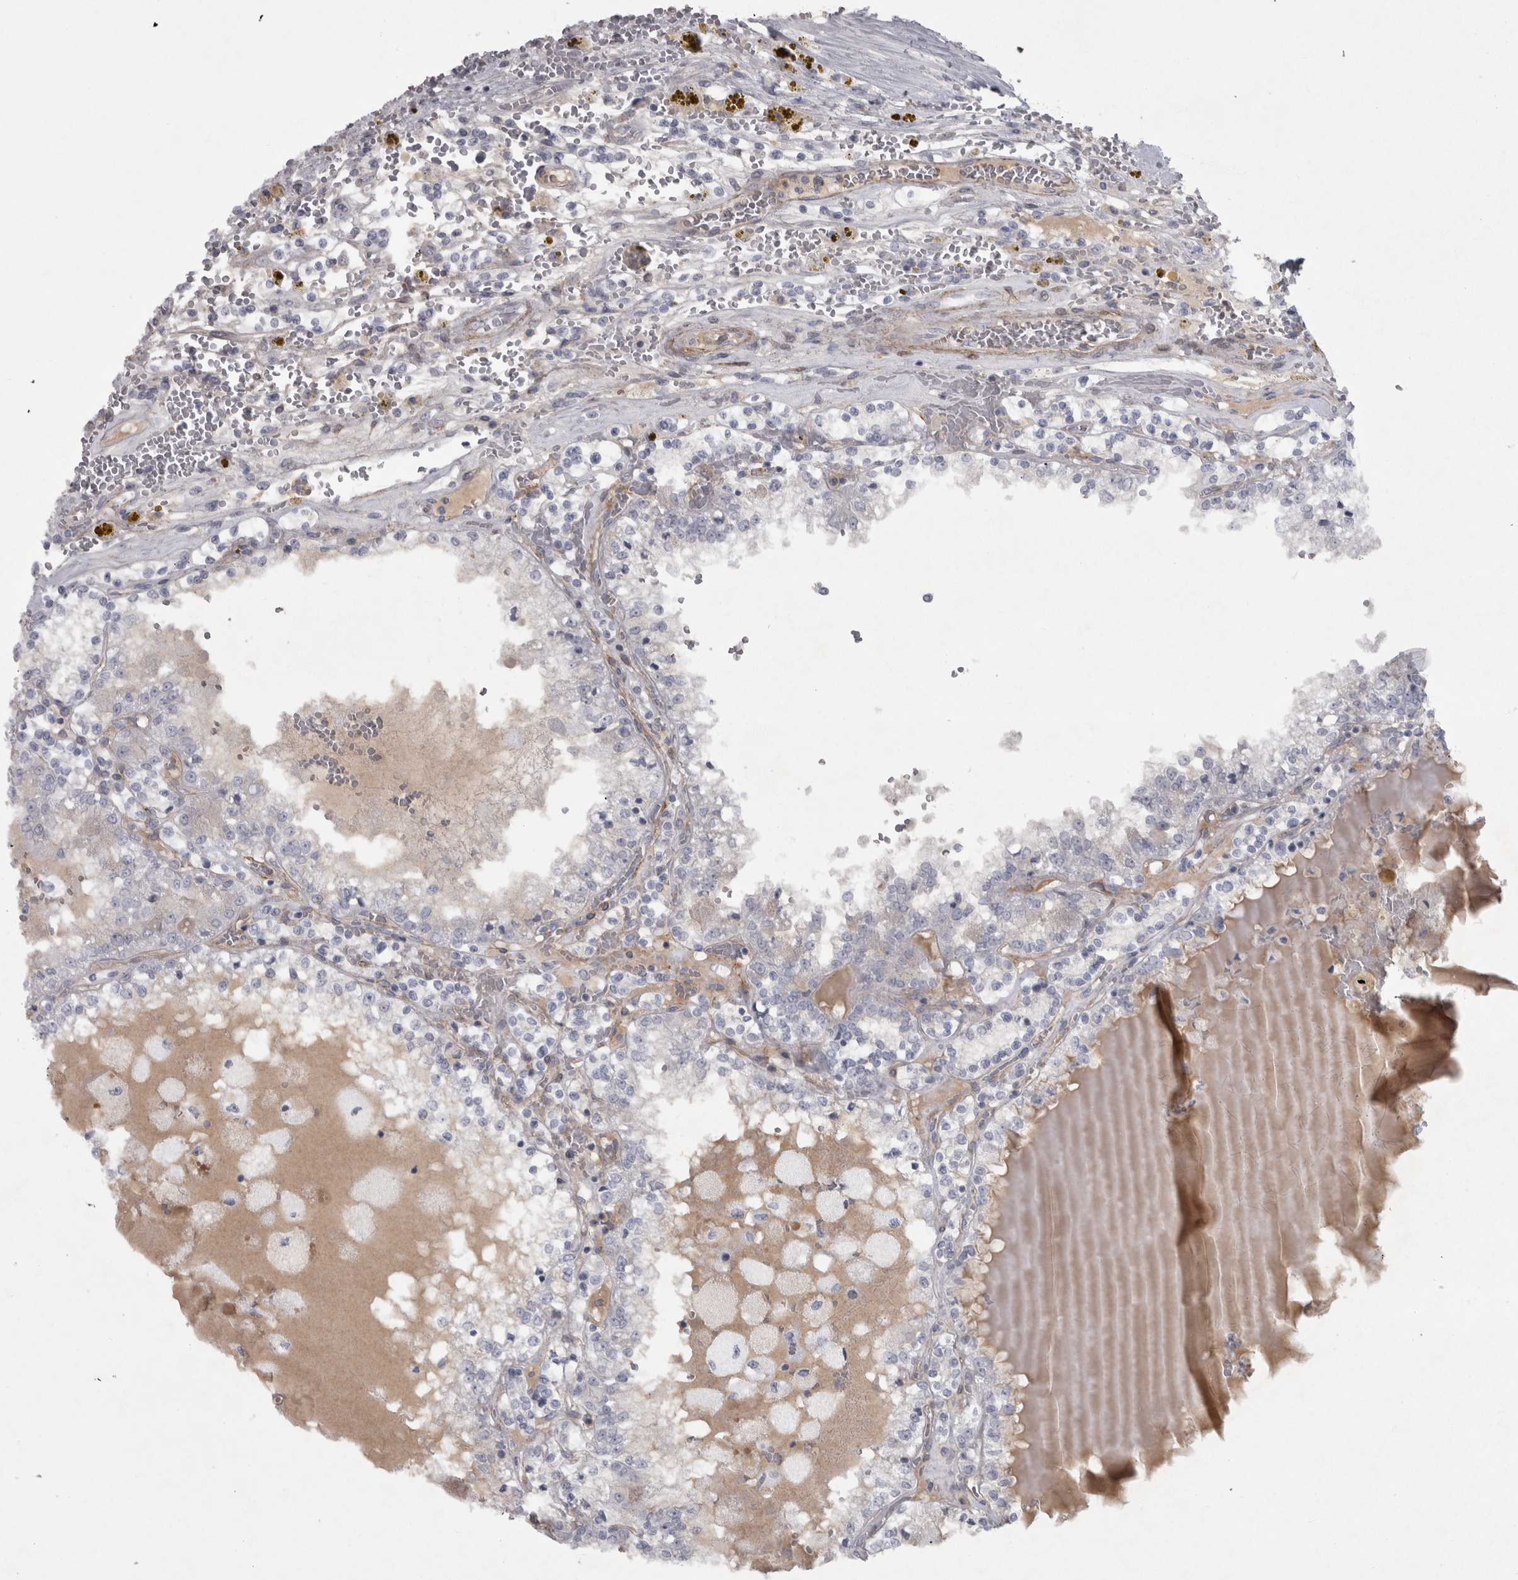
{"staining": {"intensity": "weak", "quantity": "<25%", "location": "cytoplasmic/membranous"}, "tissue": "renal cancer", "cell_type": "Tumor cells", "image_type": "cancer", "snomed": [{"axis": "morphology", "description": "Adenocarcinoma, NOS"}, {"axis": "topography", "description": "Kidney"}], "caption": "A micrograph of human renal cancer is negative for staining in tumor cells.", "gene": "PPP1R12B", "patient": {"sex": "female", "age": 56}}